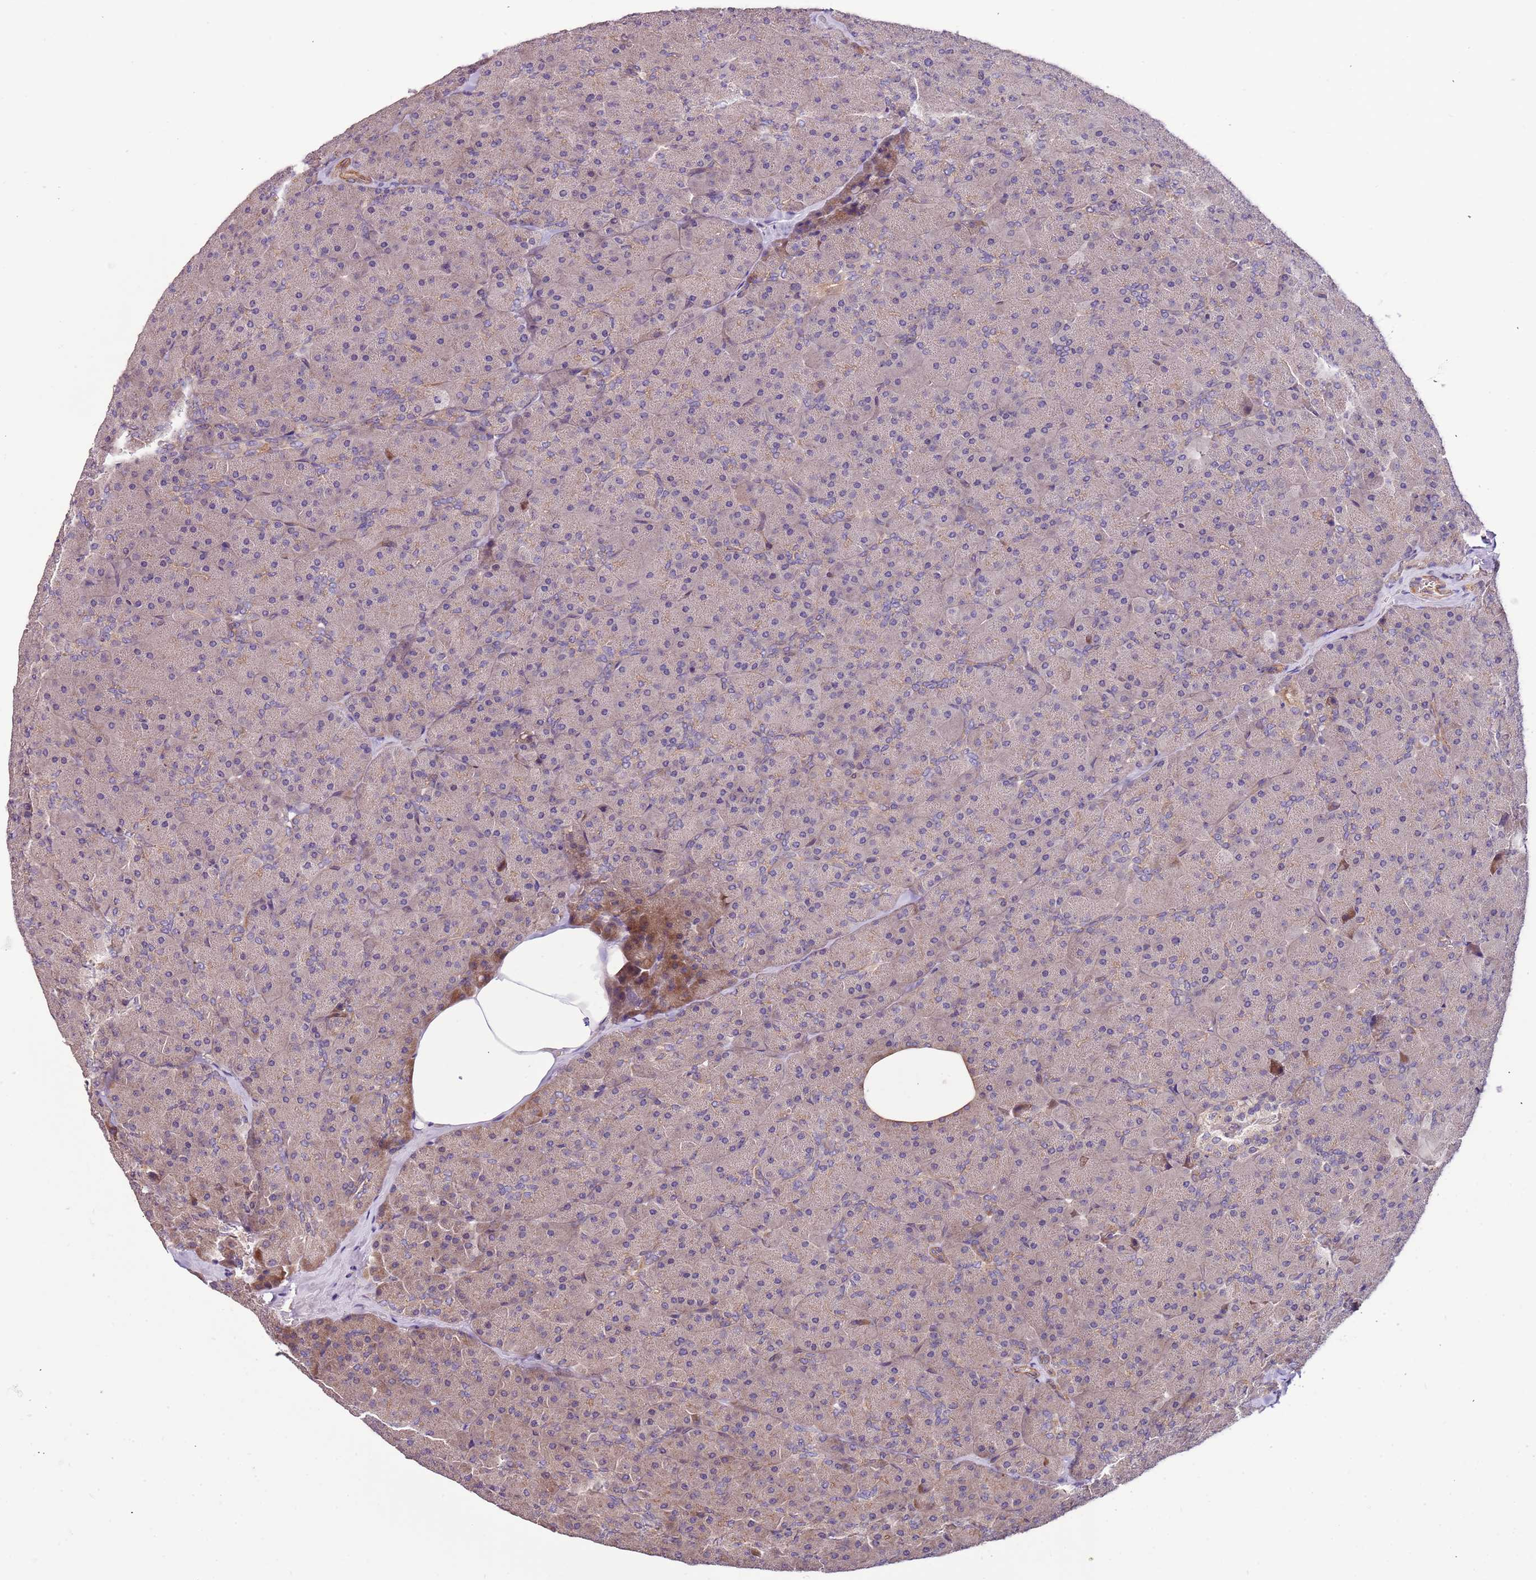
{"staining": {"intensity": "weak", "quantity": "25%-75%", "location": "cytoplasmic/membranous"}, "tissue": "pancreas", "cell_type": "Exocrine glandular cells", "image_type": "normal", "snomed": [{"axis": "morphology", "description": "Normal tissue, NOS"}, {"axis": "topography", "description": "Pancreas"}], "caption": "Pancreas stained for a protein displays weak cytoplasmic/membranous positivity in exocrine glandular cells.", "gene": "LAMB4", "patient": {"sex": "male", "age": 36}}